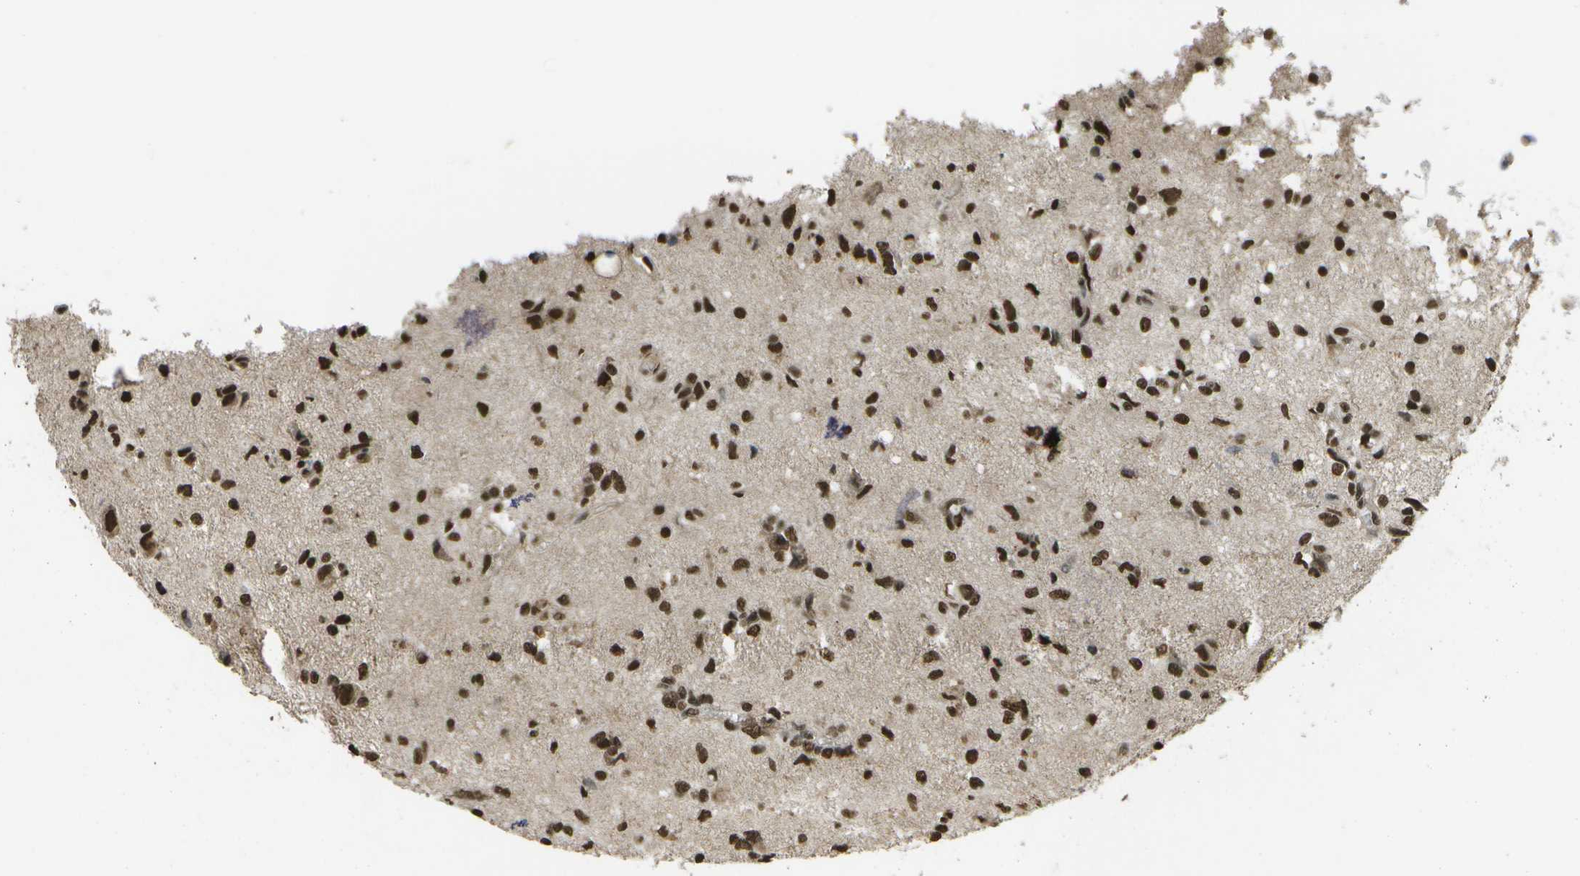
{"staining": {"intensity": "strong", "quantity": ">75%", "location": "nuclear"}, "tissue": "glioma", "cell_type": "Tumor cells", "image_type": "cancer", "snomed": [{"axis": "morphology", "description": "Glioma, malignant, High grade"}, {"axis": "topography", "description": "Brain"}], "caption": "There is high levels of strong nuclear staining in tumor cells of glioma, as demonstrated by immunohistochemical staining (brown color).", "gene": "SPEN", "patient": {"sex": "female", "age": 59}}